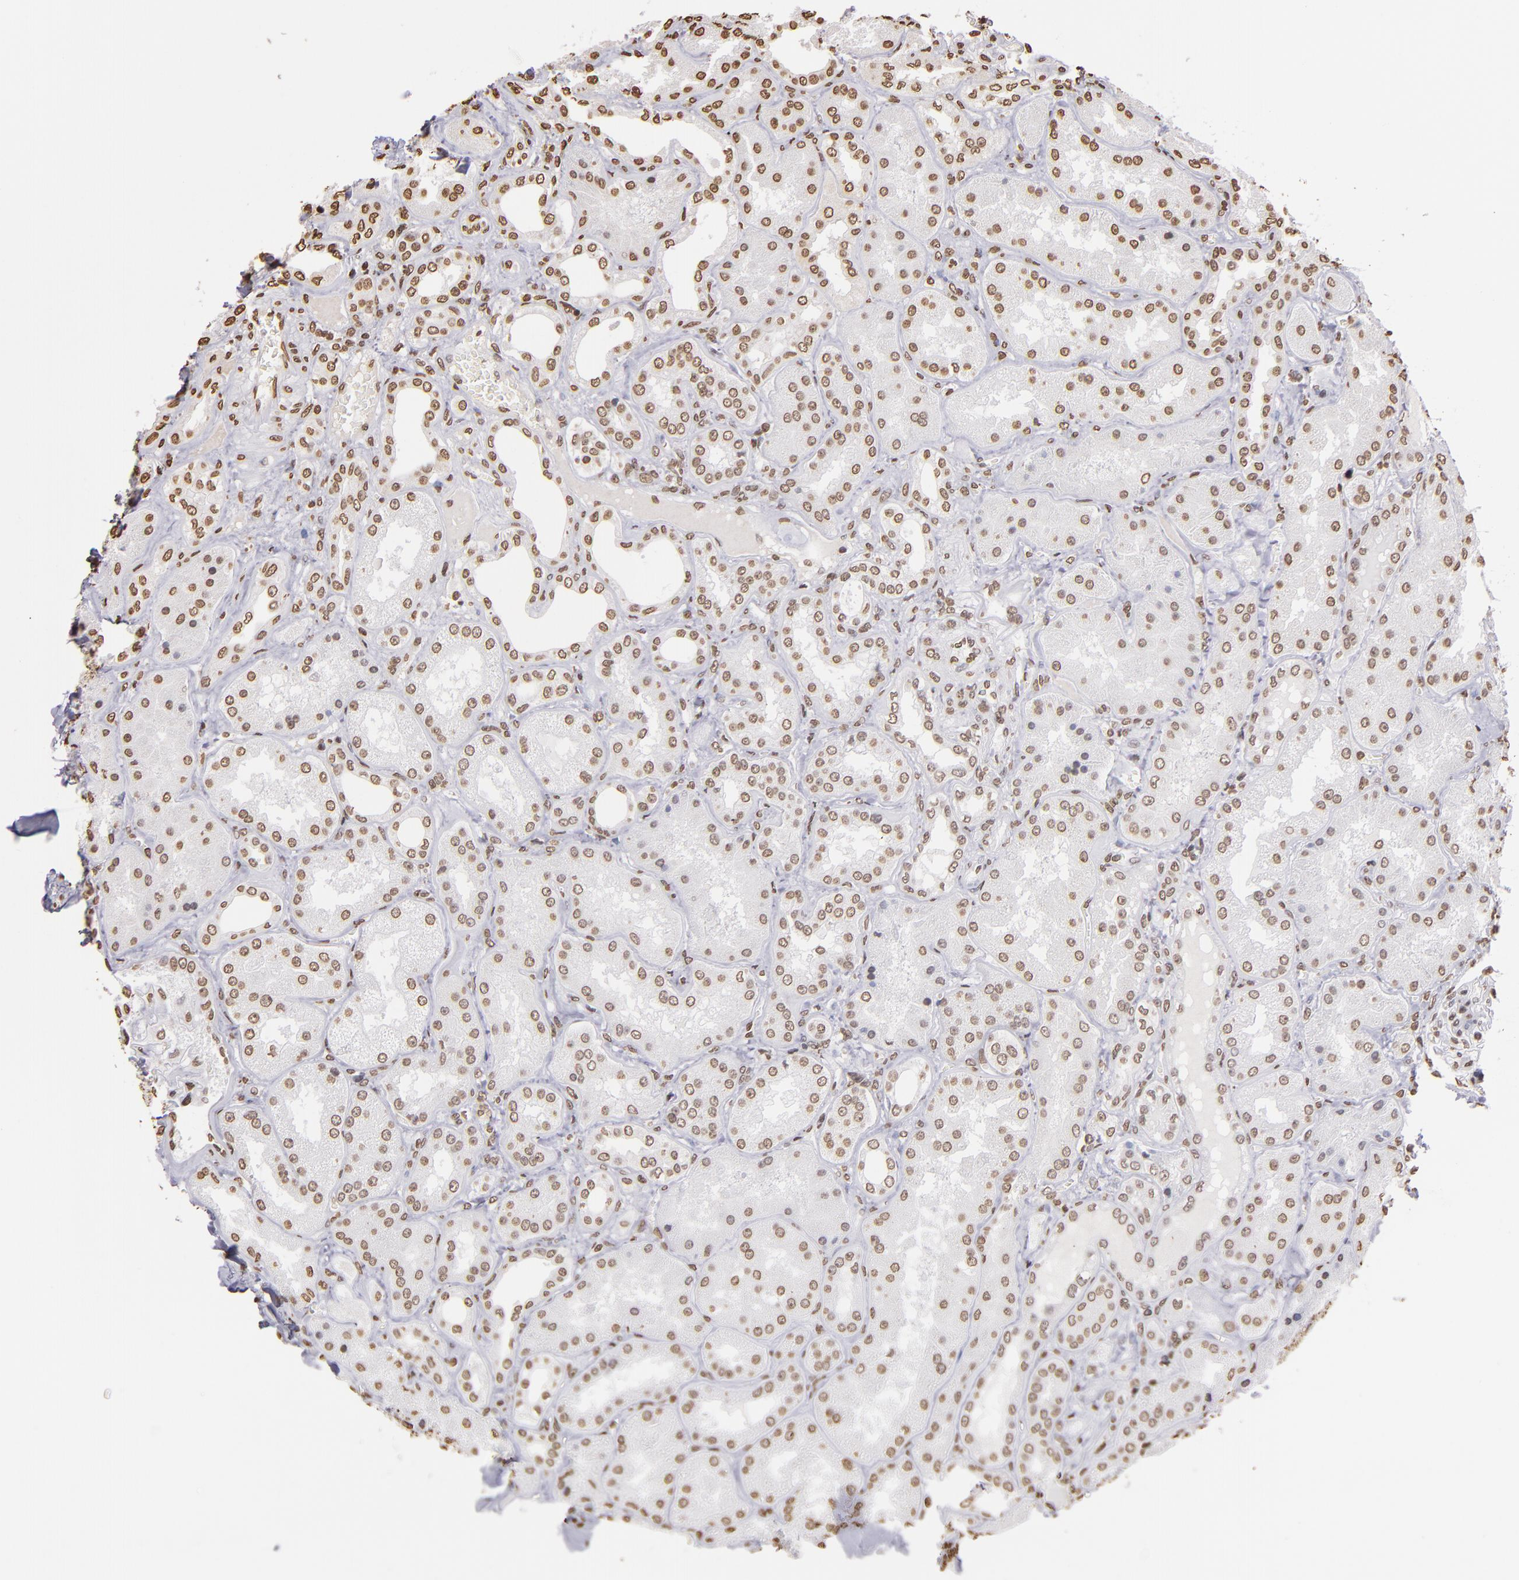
{"staining": {"intensity": "moderate", "quantity": ">75%", "location": "nuclear"}, "tissue": "kidney", "cell_type": "Cells in glomeruli", "image_type": "normal", "snomed": [{"axis": "morphology", "description": "Normal tissue, NOS"}, {"axis": "topography", "description": "Kidney"}], "caption": "Immunohistochemistry (IHC) (DAB (3,3'-diaminobenzidine)) staining of benign kidney reveals moderate nuclear protein staining in about >75% of cells in glomeruli.", "gene": "LBX1", "patient": {"sex": "female", "age": 56}}